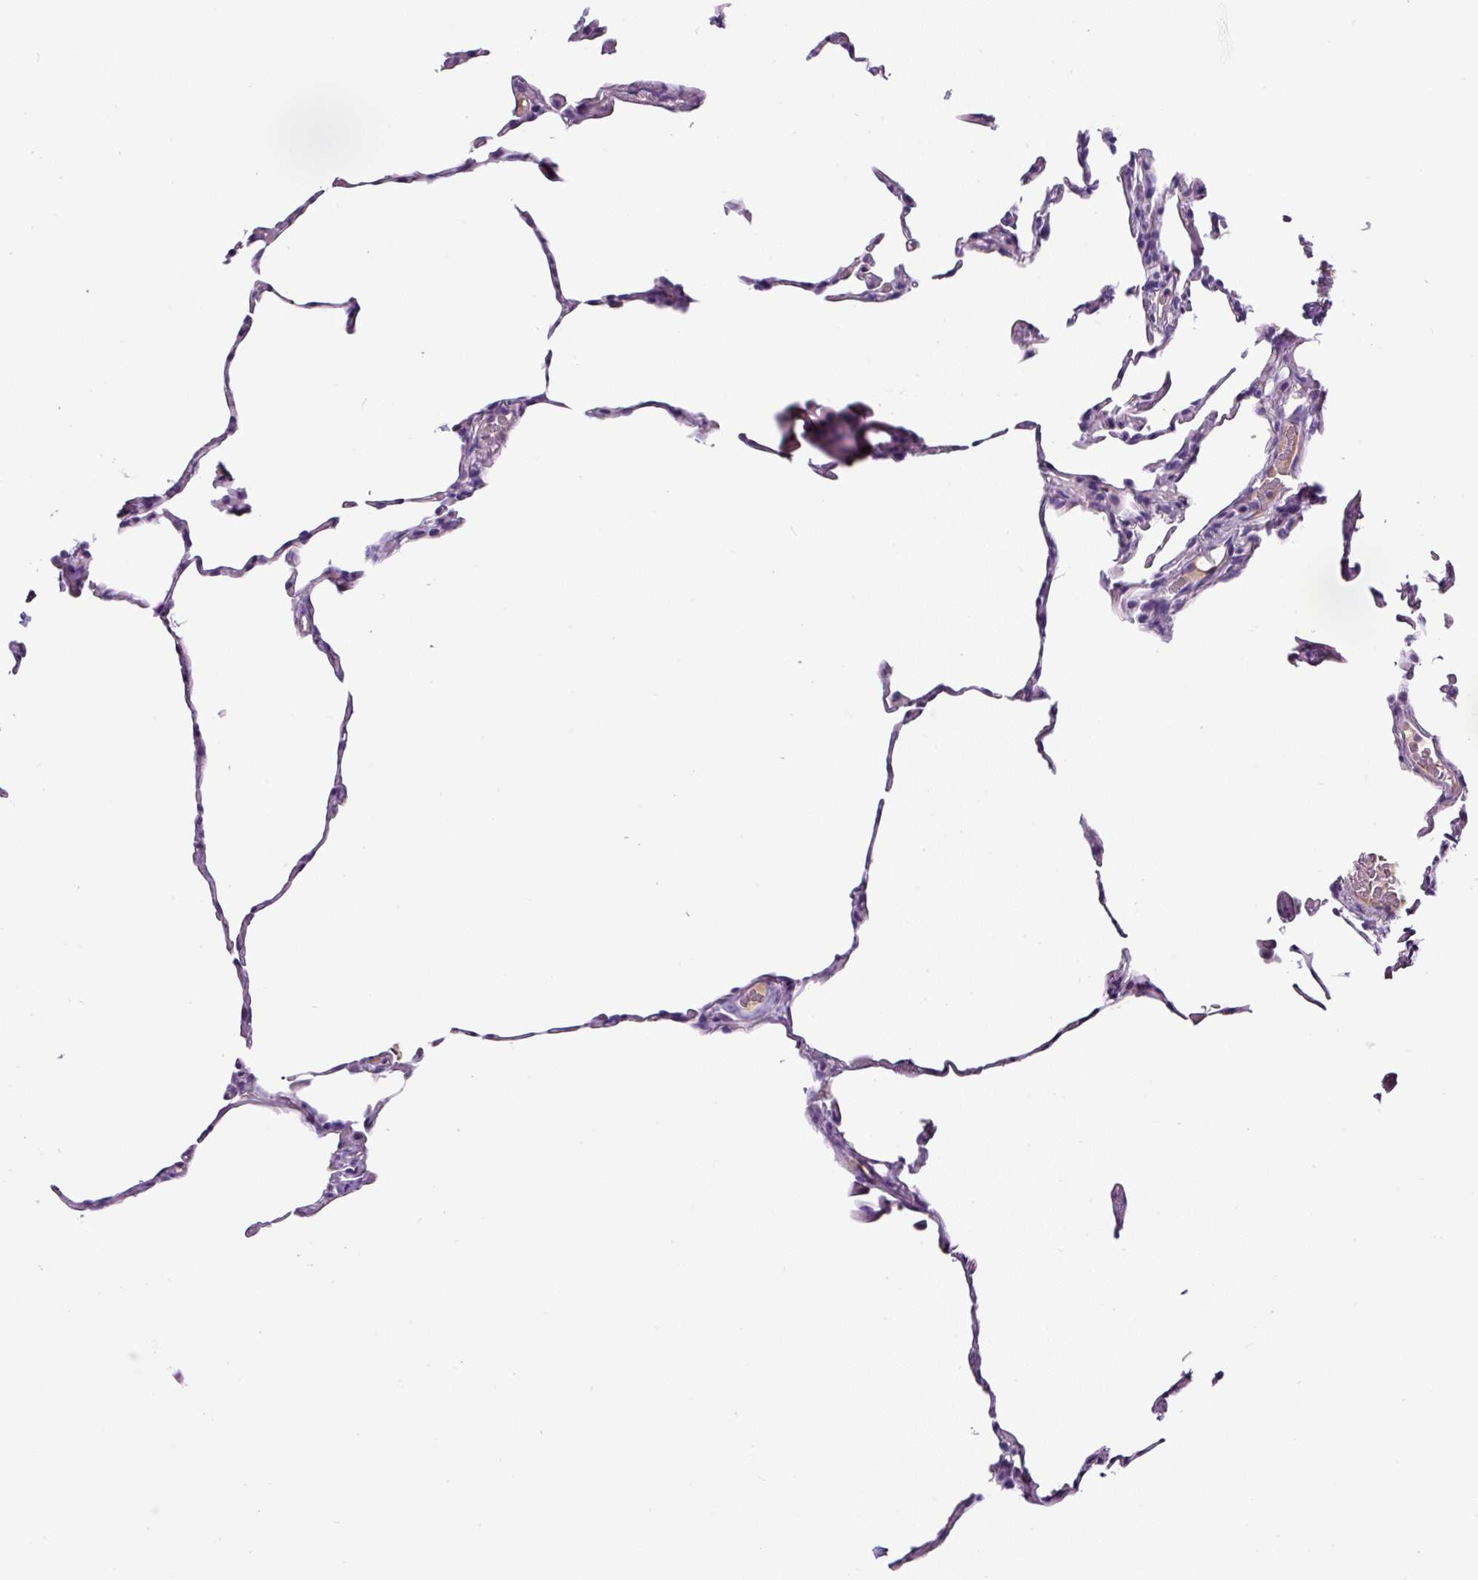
{"staining": {"intensity": "negative", "quantity": "none", "location": "none"}, "tissue": "lung", "cell_type": "Alveolar cells", "image_type": "normal", "snomed": [{"axis": "morphology", "description": "Normal tissue, NOS"}, {"axis": "topography", "description": "Lung"}], "caption": "A high-resolution photomicrograph shows immunohistochemistry staining of unremarkable lung, which reveals no significant expression in alveolar cells.", "gene": "OR14A2", "patient": {"sex": "female", "age": 57}}